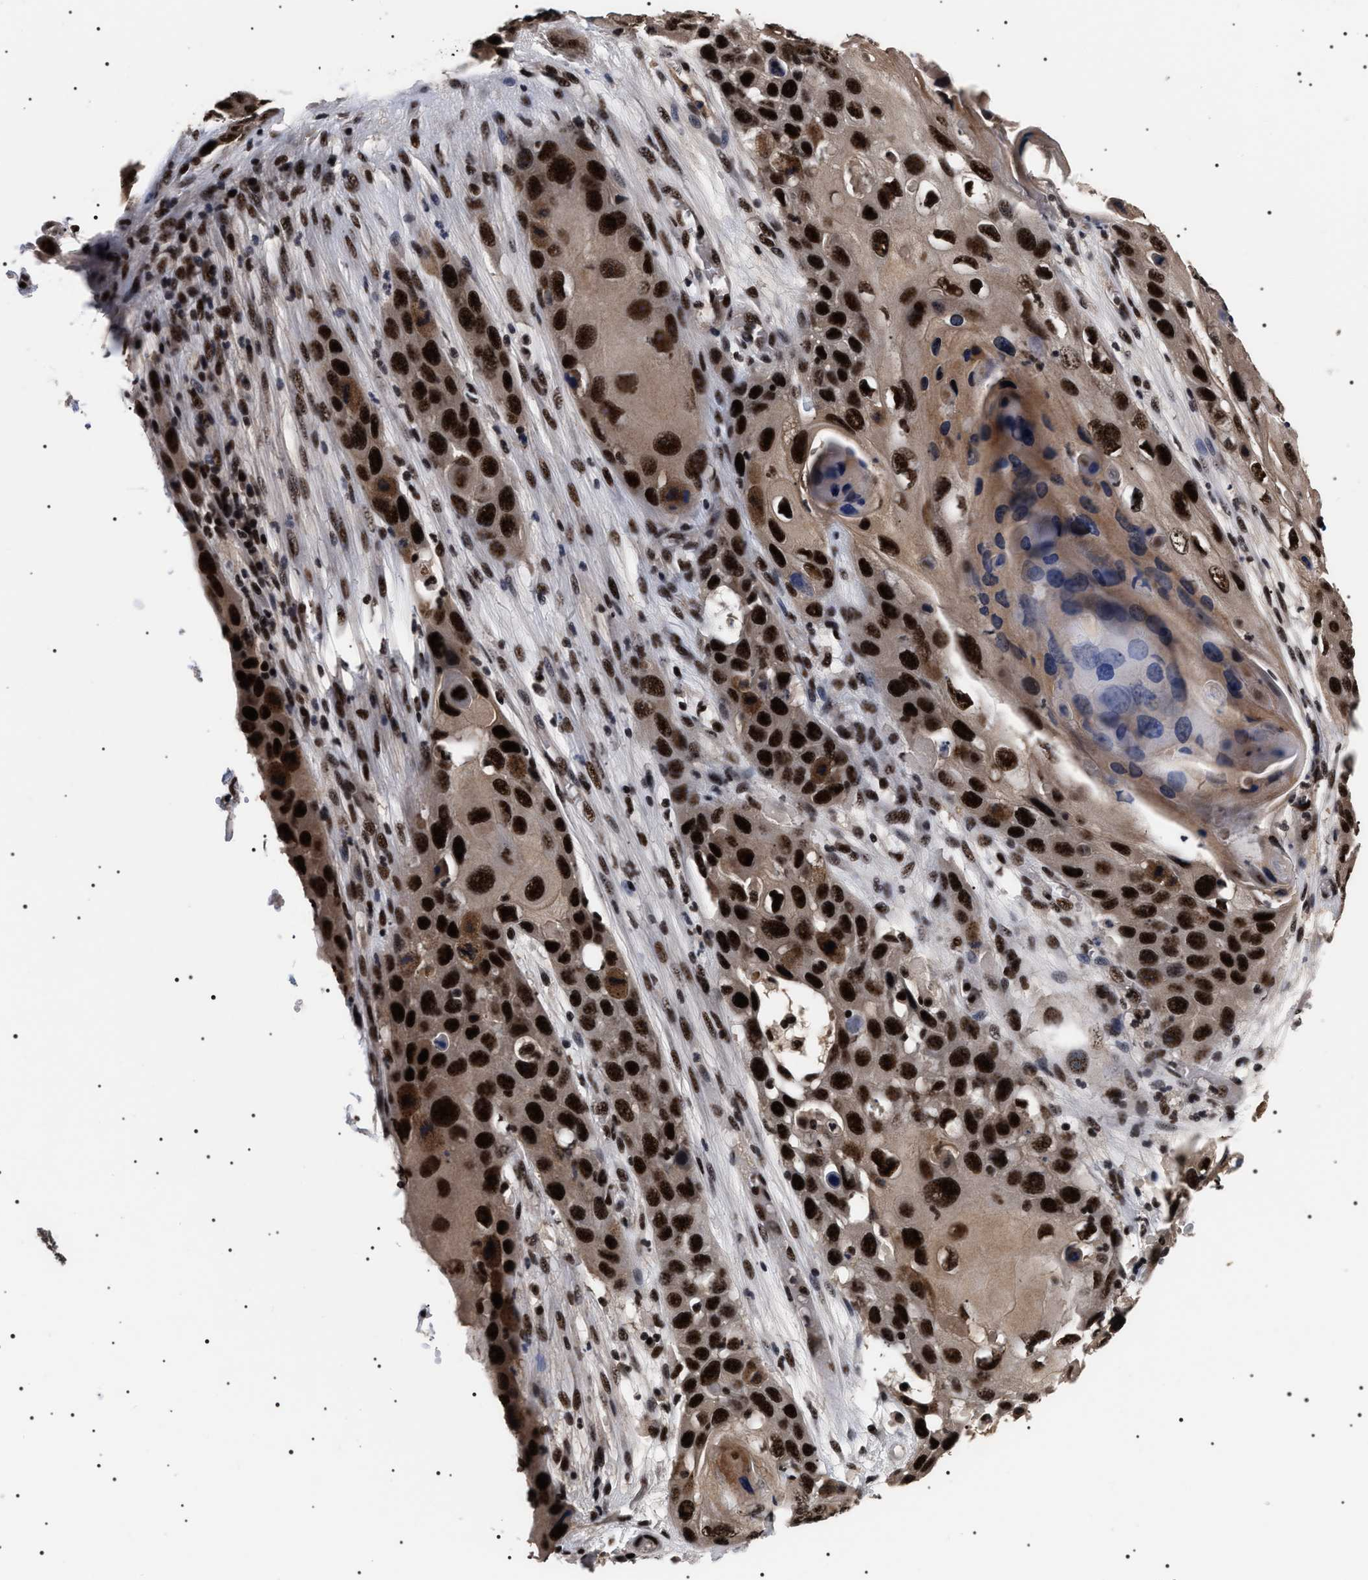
{"staining": {"intensity": "strong", "quantity": ">75%", "location": "nuclear"}, "tissue": "skin cancer", "cell_type": "Tumor cells", "image_type": "cancer", "snomed": [{"axis": "morphology", "description": "Squamous cell carcinoma, NOS"}, {"axis": "topography", "description": "Skin"}], "caption": "Human skin cancer stained with a brown dye reveals strong nuclear positive expression in about >75% of tumor cells.", "gene": "CAAP1", "patient": {"sex": "male", "age": 55}}